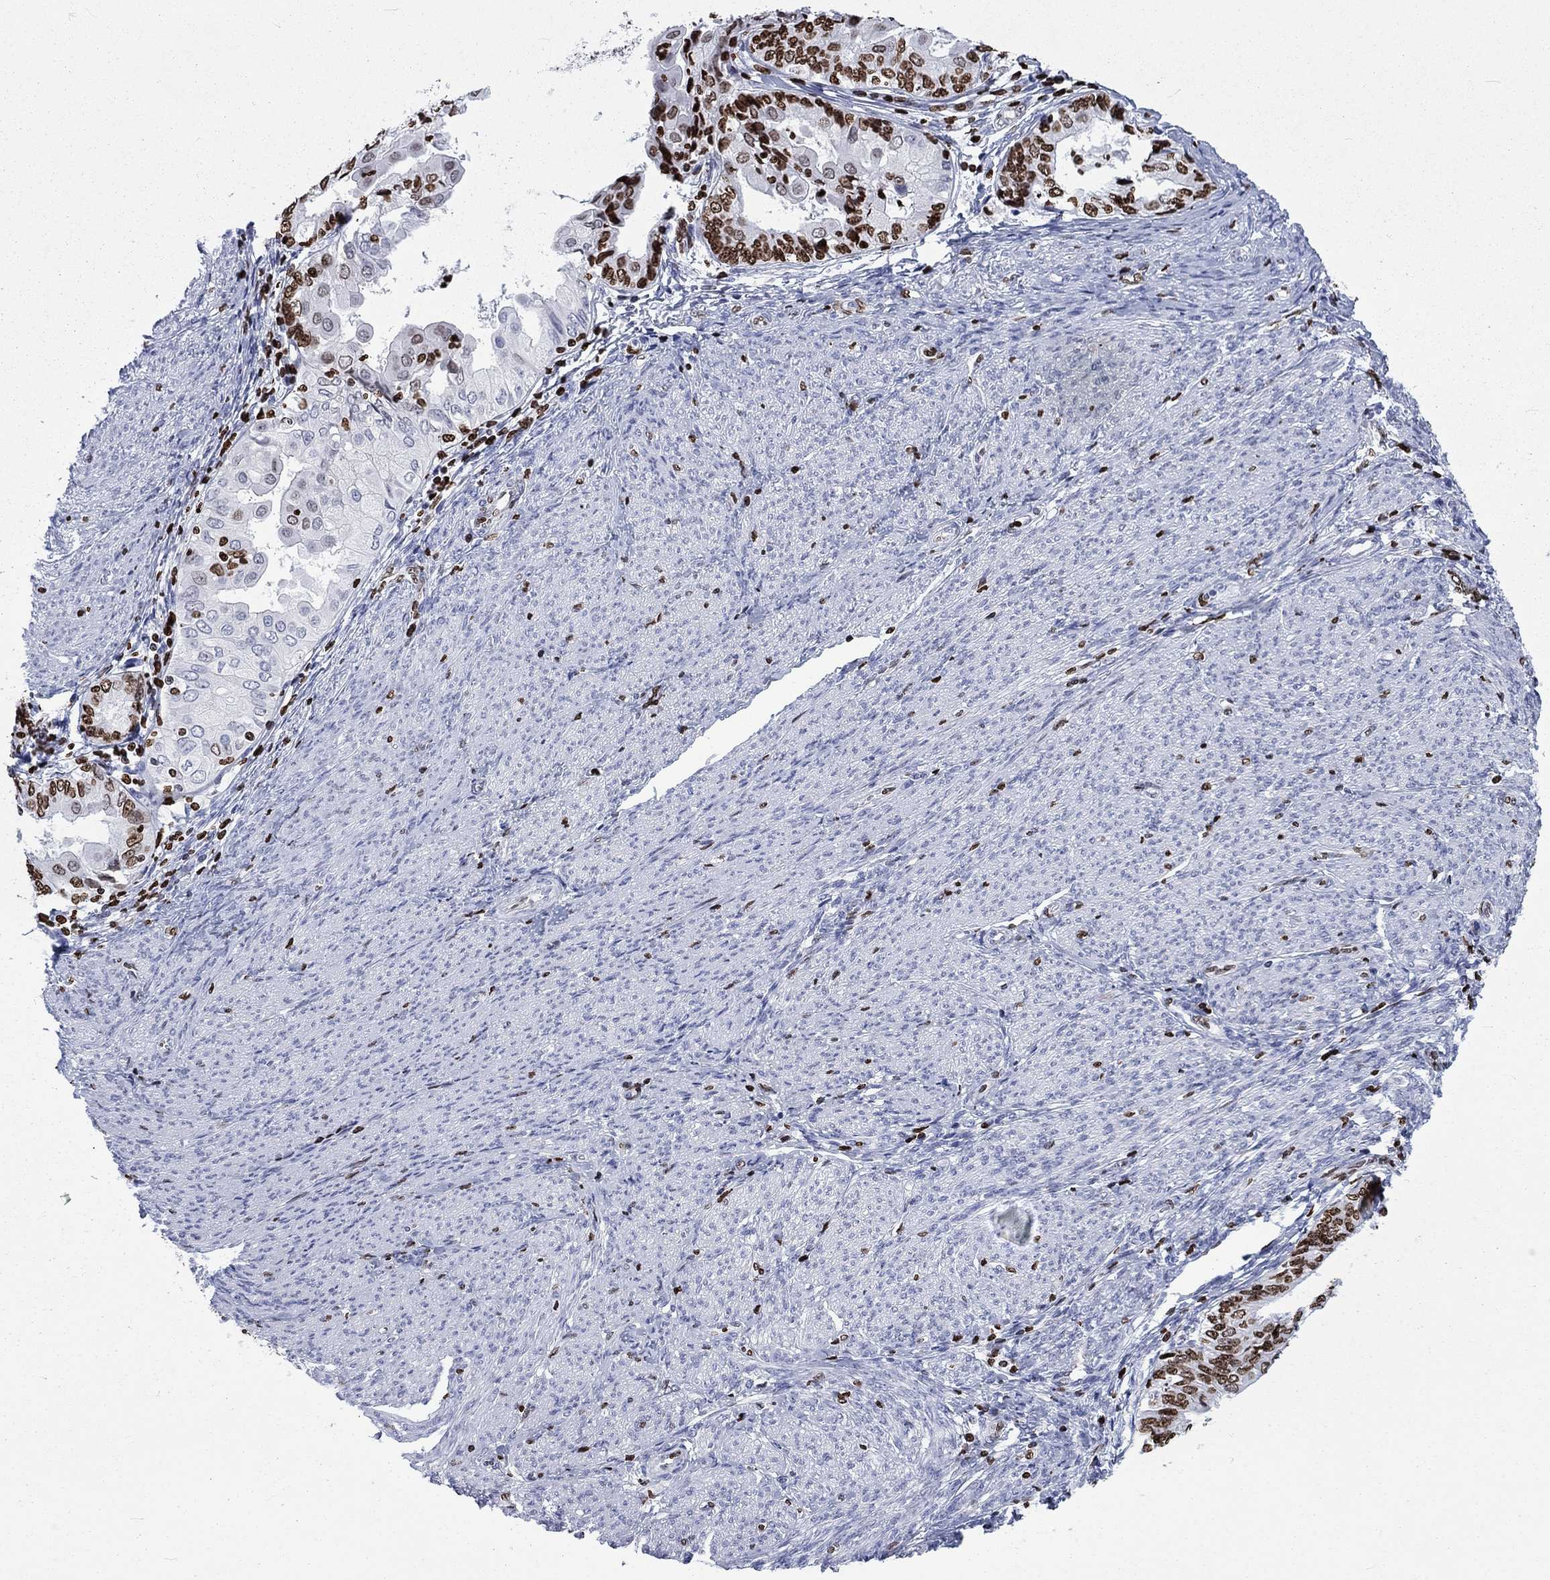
{"staining": {"intensity": "strong", "quantity": "25%-75%", "location": "nuclear"}, "tissue": "endometrial cancer", "cell_type": "Tumor cells", "image_type": "cancer", "snomed": [{"axis": "morphology", "description": "Adenocarcinoma, NOS"}, {"axis": "topography", "description": "Endometrium"}], "caption": "A brown stain labels strong nuclear positivity of a protein in endometrial cancer tumor cells.", "gene": "H1-5", "patient": {"sex": "female", "age": 68}}